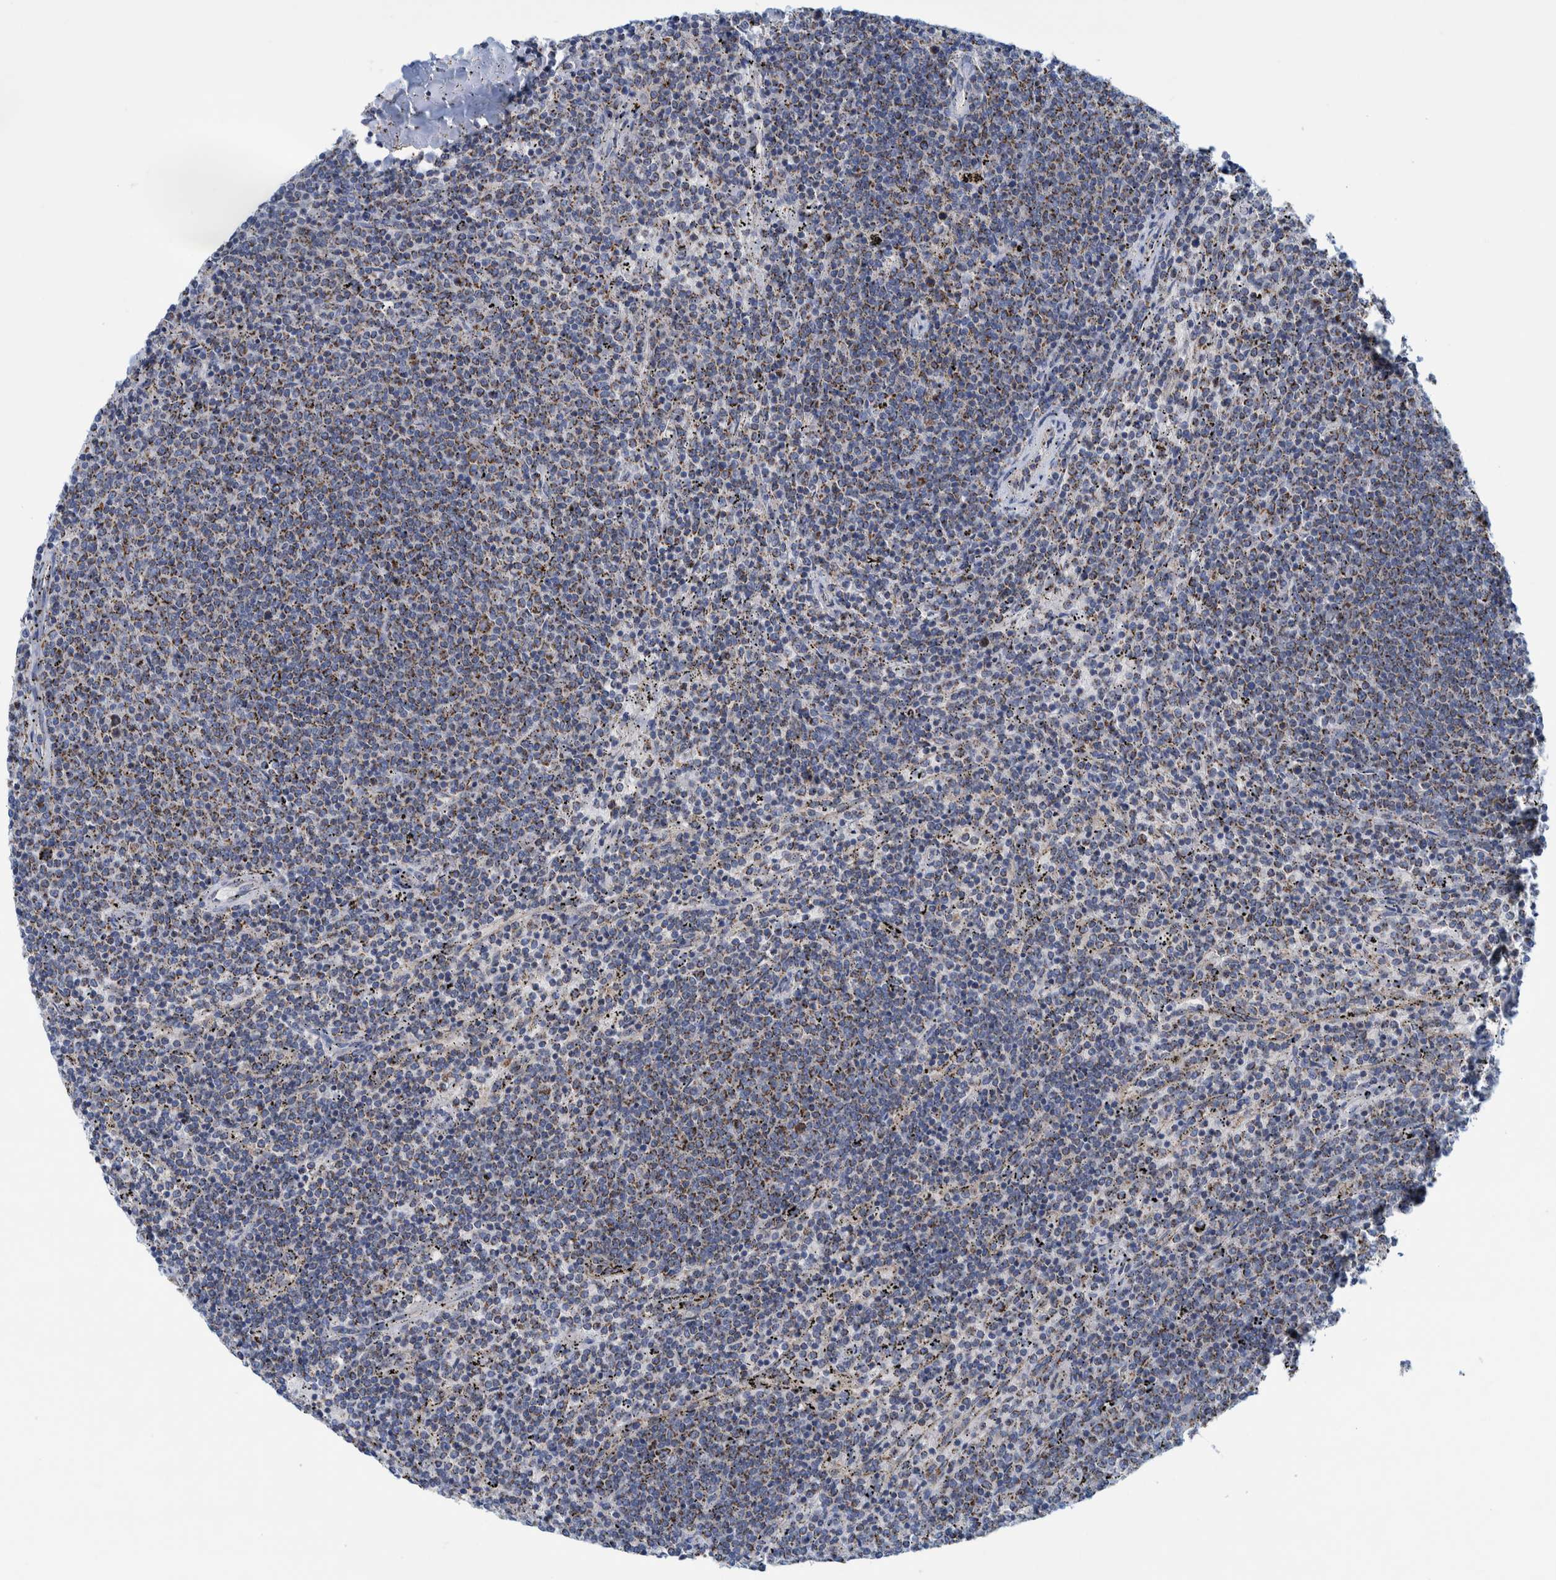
{"staining": {"intensity": "weak", "quantity": "25%-75%", "location": "cytoplasmic/membranous"}, "tissue": "lymphoma", "cell_type": "Tumor cells", "image_type": "cancer", "snomed": [{"axis": "morphology", "description": "Malignant lymphoma, non-Hodgkin's type, Low grade"}, {"axis": "topography", "description": "Spleen"}], "caption": "This is an image of IHC staining of malignant lymphoma, non-Hodgkin's type (low-grade), which shows weak positivity in the cytoplasmic/membranous of tumor cells.", "gene": "MRPS7", "patient": {"sex": "female", "age": 50}}